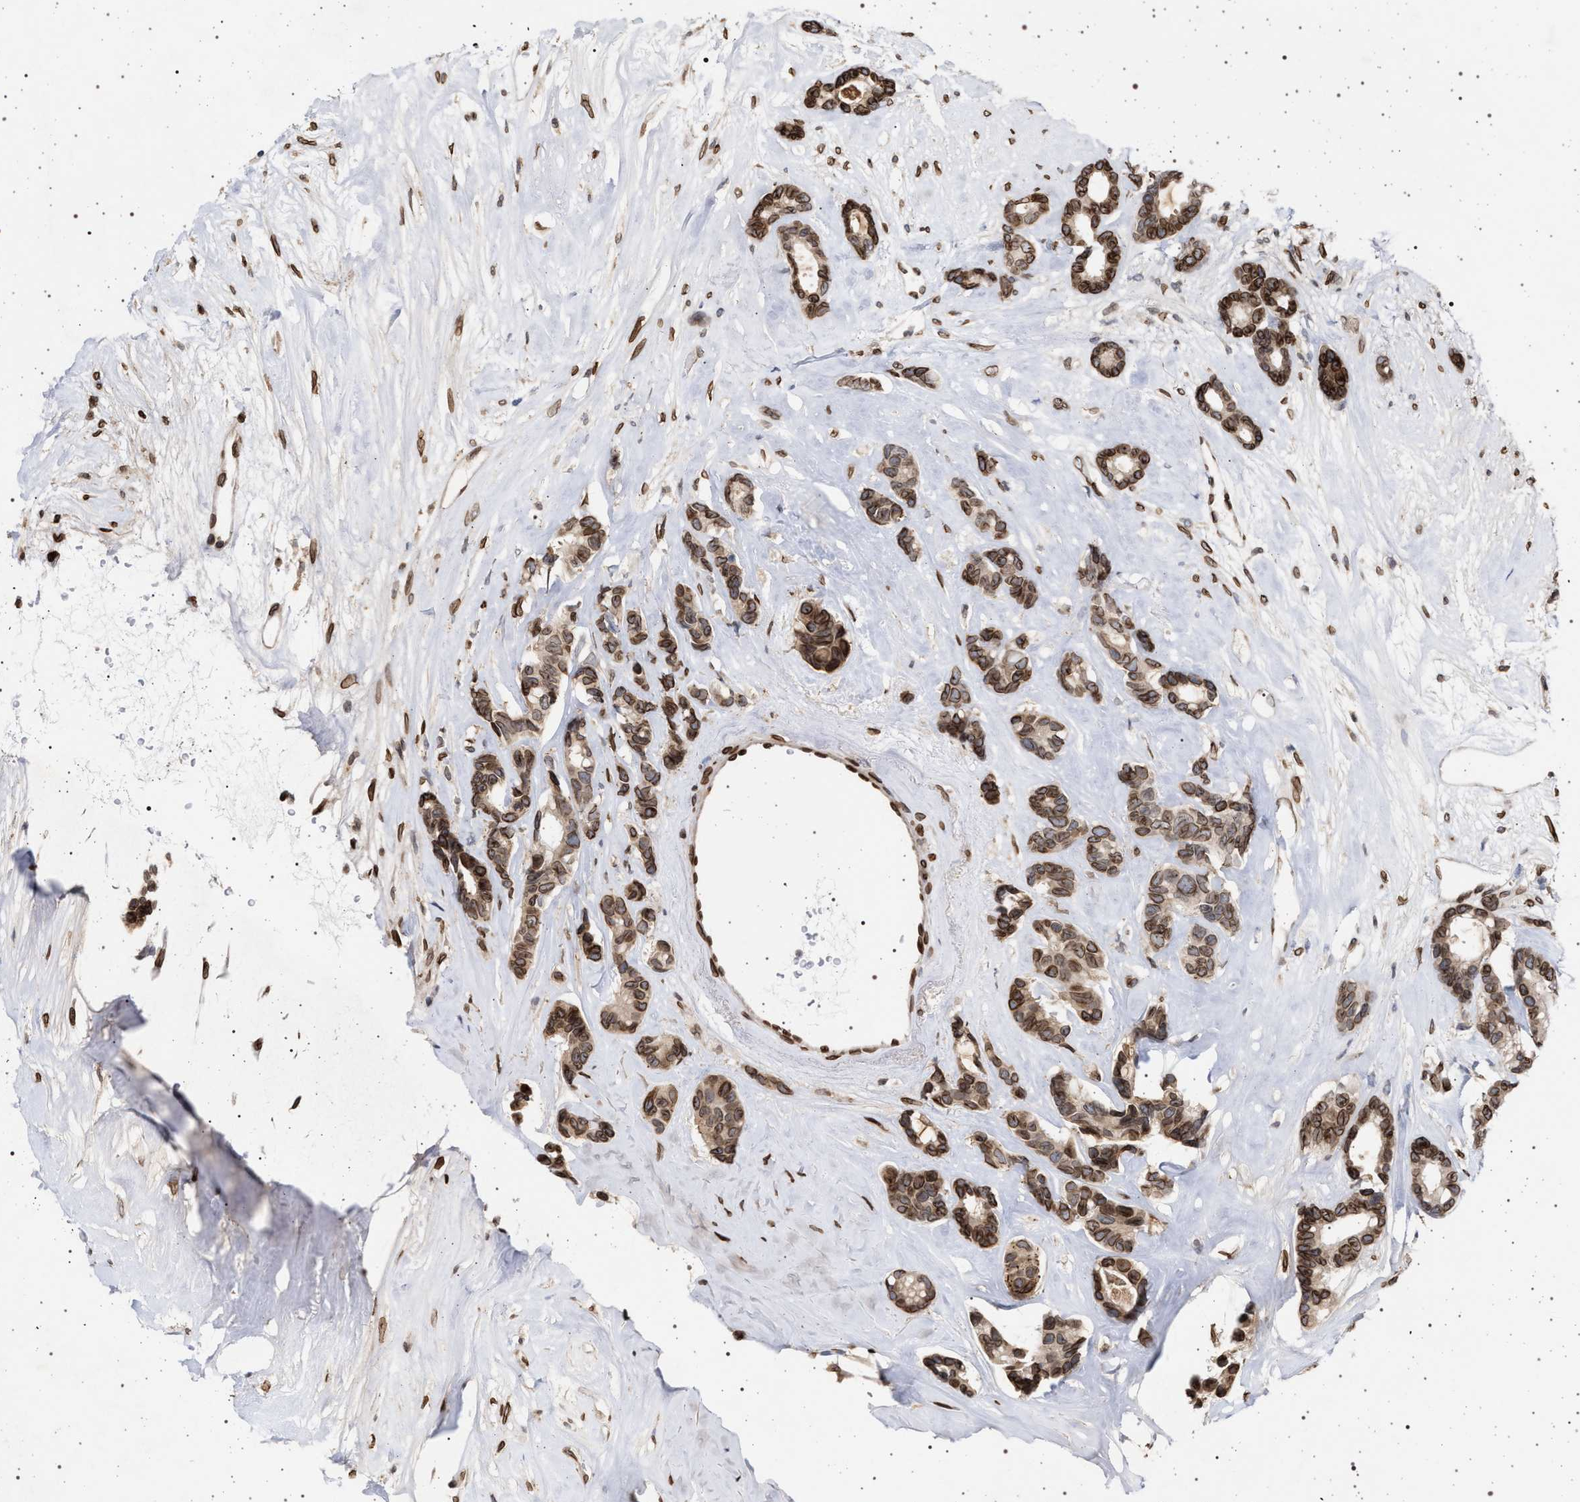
{"staining": {"intensity": "strong", "quantity": ">75%", "location": "cytoplasmic/membranous,nuclear"}, "tissue": "breast cancer", "cell_type": "Tumor cells", "image_type": "cancer", "snomed": [{"axis": "morphology", "description": "Duct carcinoma"}, {"axis": "topography", "description": "Breast"}], "caption": "Breast cancer (infiltrating ductal carcinoma) tissue exhibits strong cytoplasmic/membranous and nuclear expression in approximately >75% of tumor cells, visualized by immunohistochemistry.", "gene": "ING2", "patient": {"sex": "female", "age": 87}}